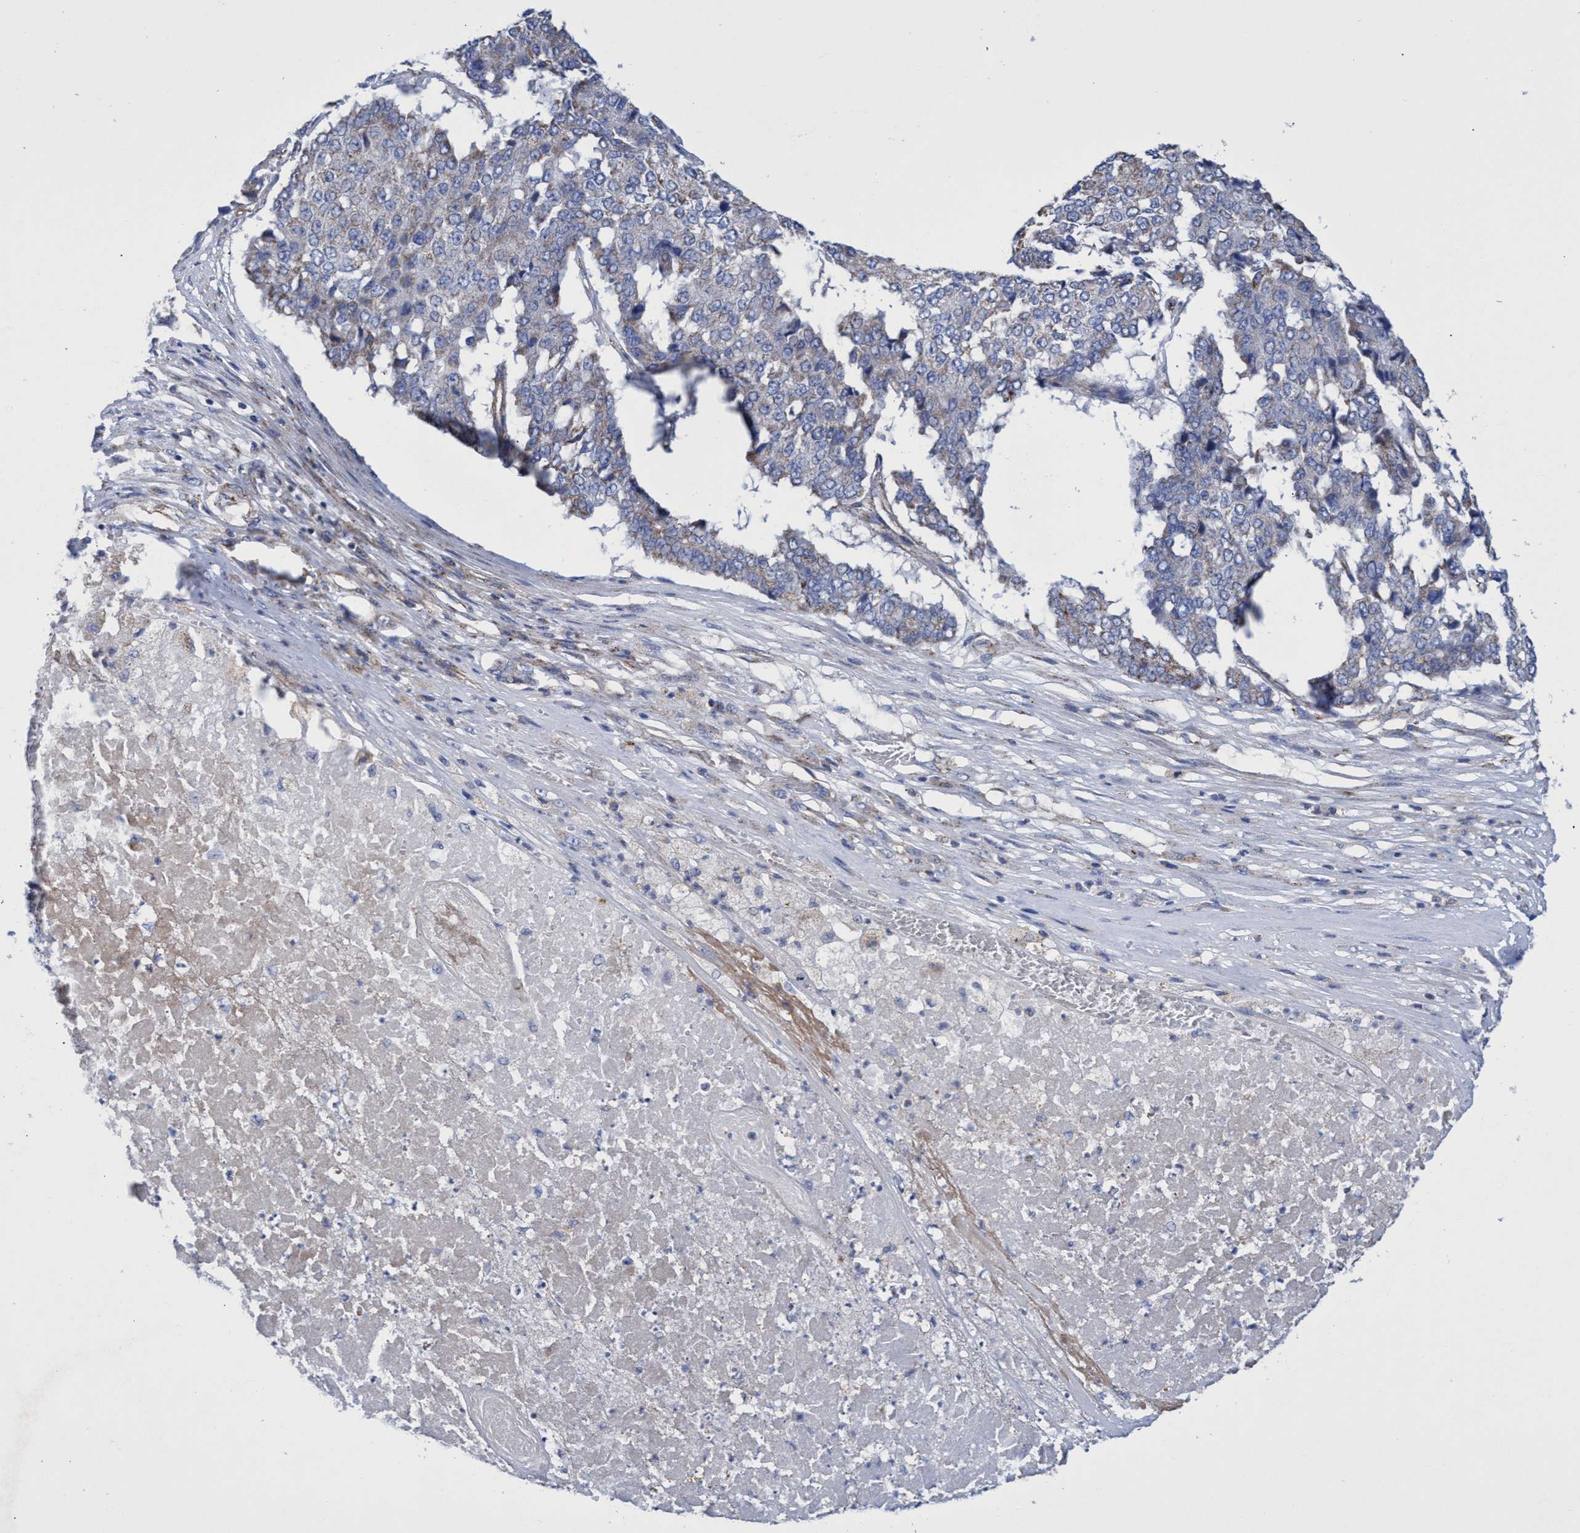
{"staining": {"intensity": "weak", "quantity": "<25%", "location": "cytoplasmic/membranous"}, "tissue": "pancreatic cancer", "cell_type": "Tumor cells", "image_type": "cancer", "snomed": [{"axis": "morphology", "description": "Adenocarcinoma, NOS"}, {"axis": "topography", "description": "Pancreas"}], "caption": "High power microscopy histopathology image of an immunohistochemistry image of pancreatic cancer (adenocarcinoma), revealing no significant positivity in tumor cells. (DAB (3,3'-diaminobenzidine) IHC with hematoxylin counter stain).", "gene": "ZNF750", "patient": {"sex": "male", "age": 50}}